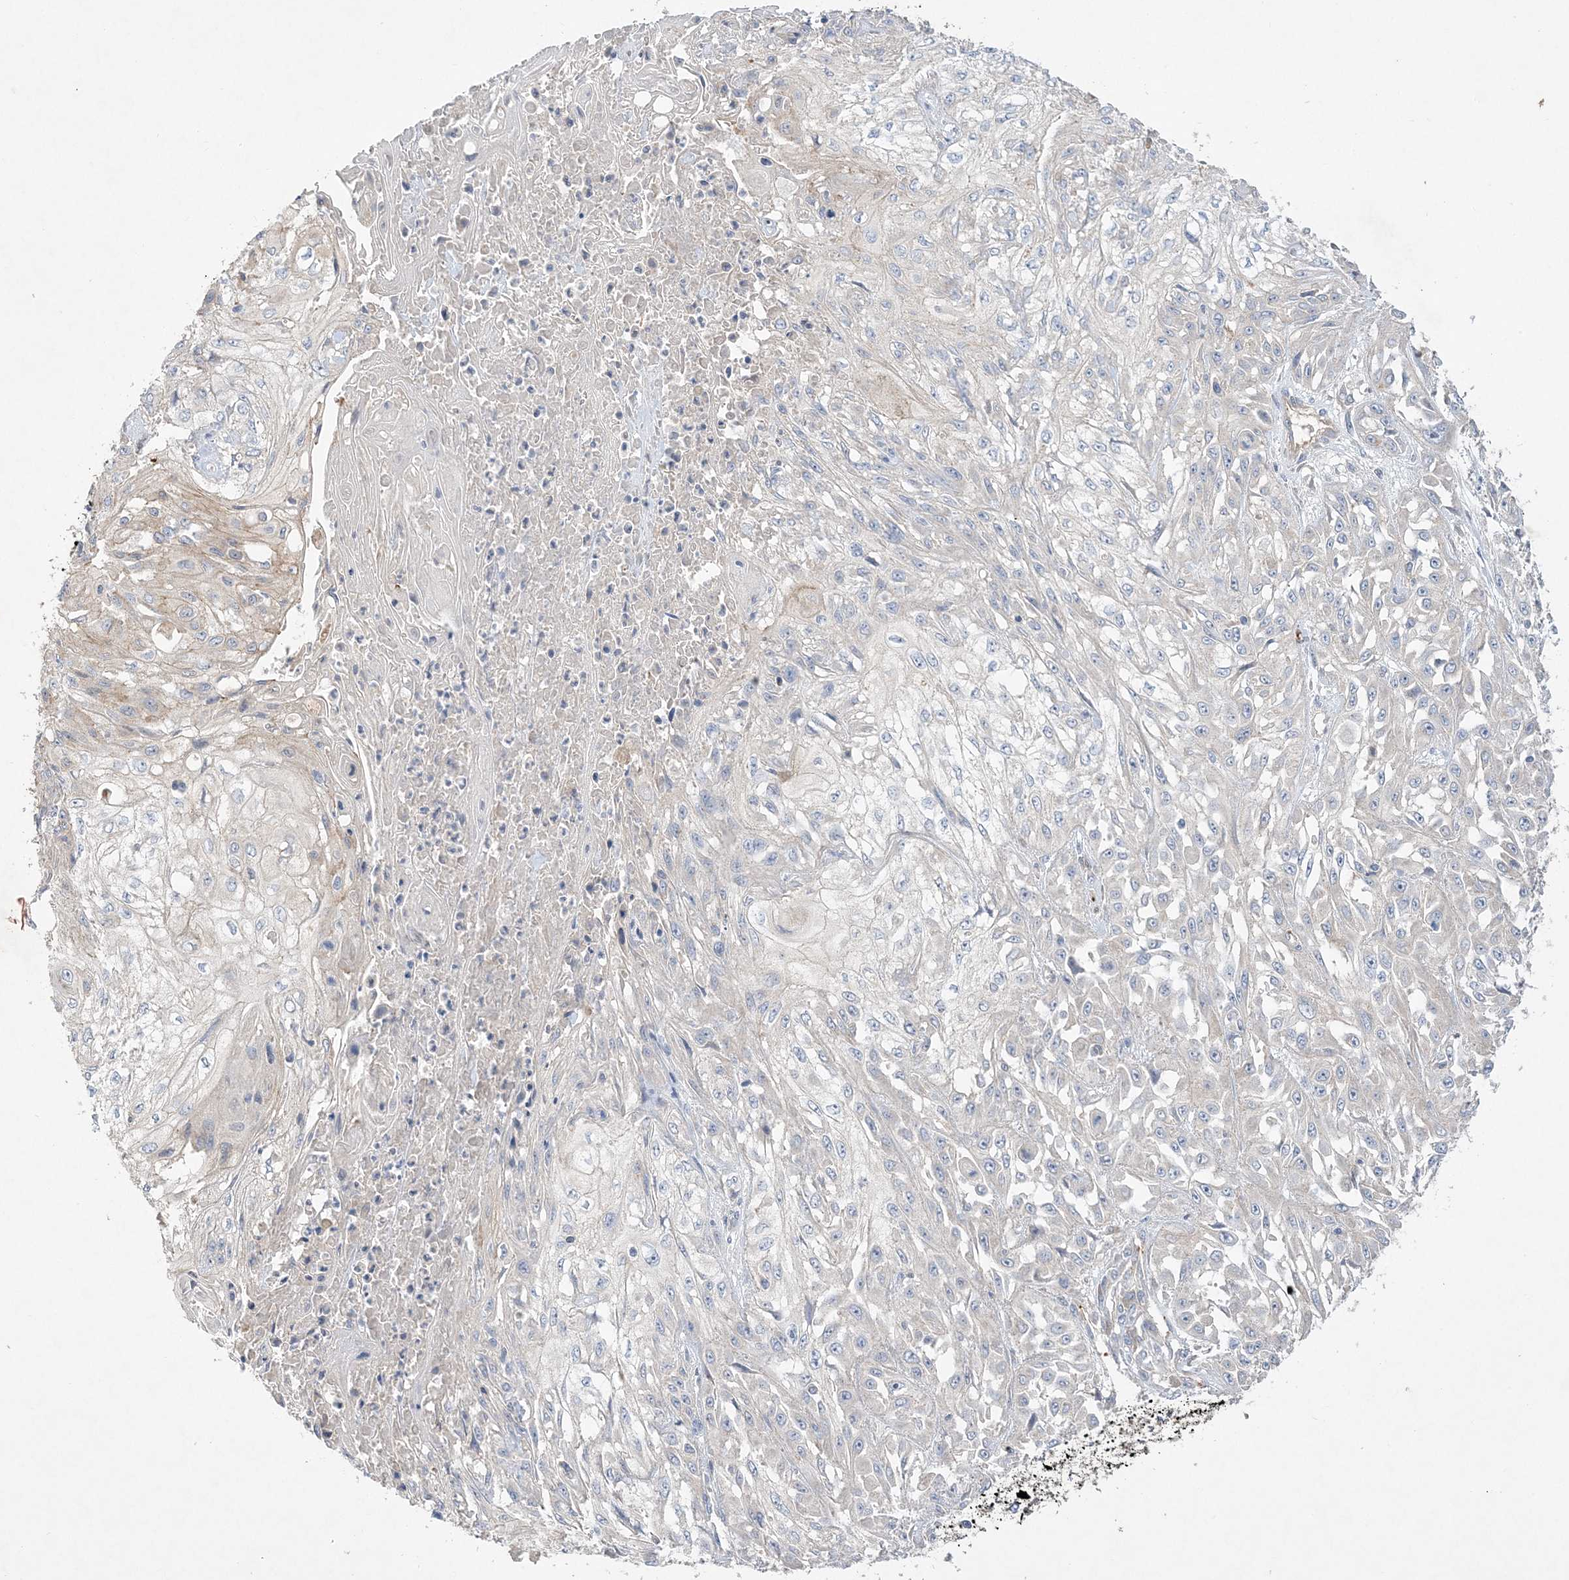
{"staining": {"intensity": "negative", "quantity": "none", "location": "none"}, "tissue": "skin cancer", "cell_type": "Tumor cells", "image_type": "cancer", "snomed": [{"axis": "morphology", "description": "Squamous cell carcinoma, NOS"}, {"axis": "morphology", "description": "Squamous cell carcinoma, metastatic, NOS"}, {"axis": "topography", "description": "Skin"}, {"axis": "topography", "description": "Lymph node"}], "caption": "Immunohistochemical staining of metastatic squamous cell carcinoma (skin) reveals no significant positivity in tumor cells.", "gene": "ADCK2", "patient": {"sex": "male", "age": 75}}